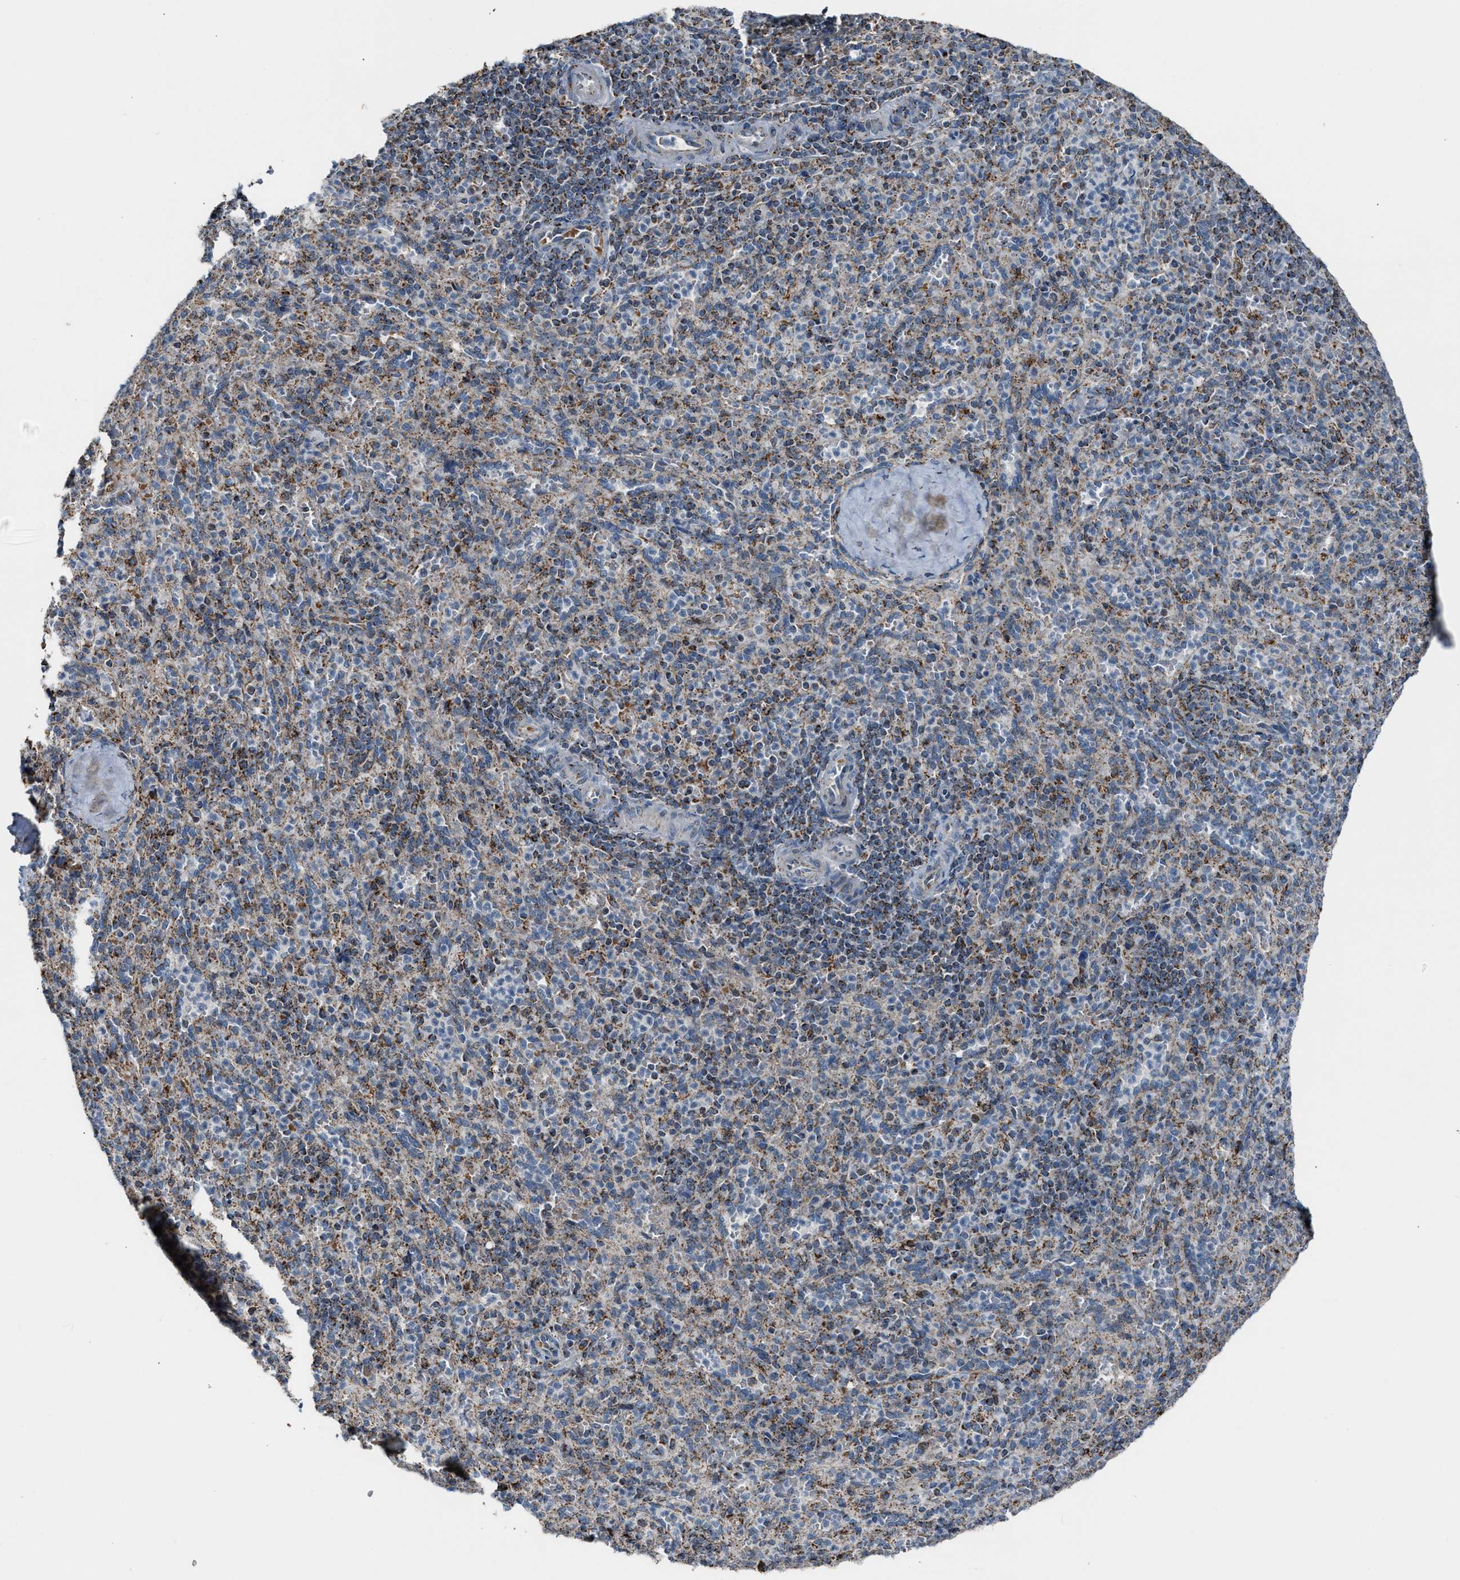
{"staining": {"intensity": "moderate", "quantity": "25%-75%", "location": "cytoplasmic/membranous"}, "tissue": "spleen", "cell_type": "Cells in red pulp", "image_type": "normal", "snomed": [{"axis": "morphology", "description": "Normal tissue, NOS"}, {"axis": "topography", "description": "Spleen"}], "caption": "Cells in red pulp display medium levels of moderate cytoplasmic/membranous expression in approximately 25%-75% of cells in benign human spleen. The staining was performed using DAB, with brown indicating positive protein expression. Nuclei are stained blue with hematoxylin.", "gene": "CHN2", "patient": {"sex": "male", "age": 36}}